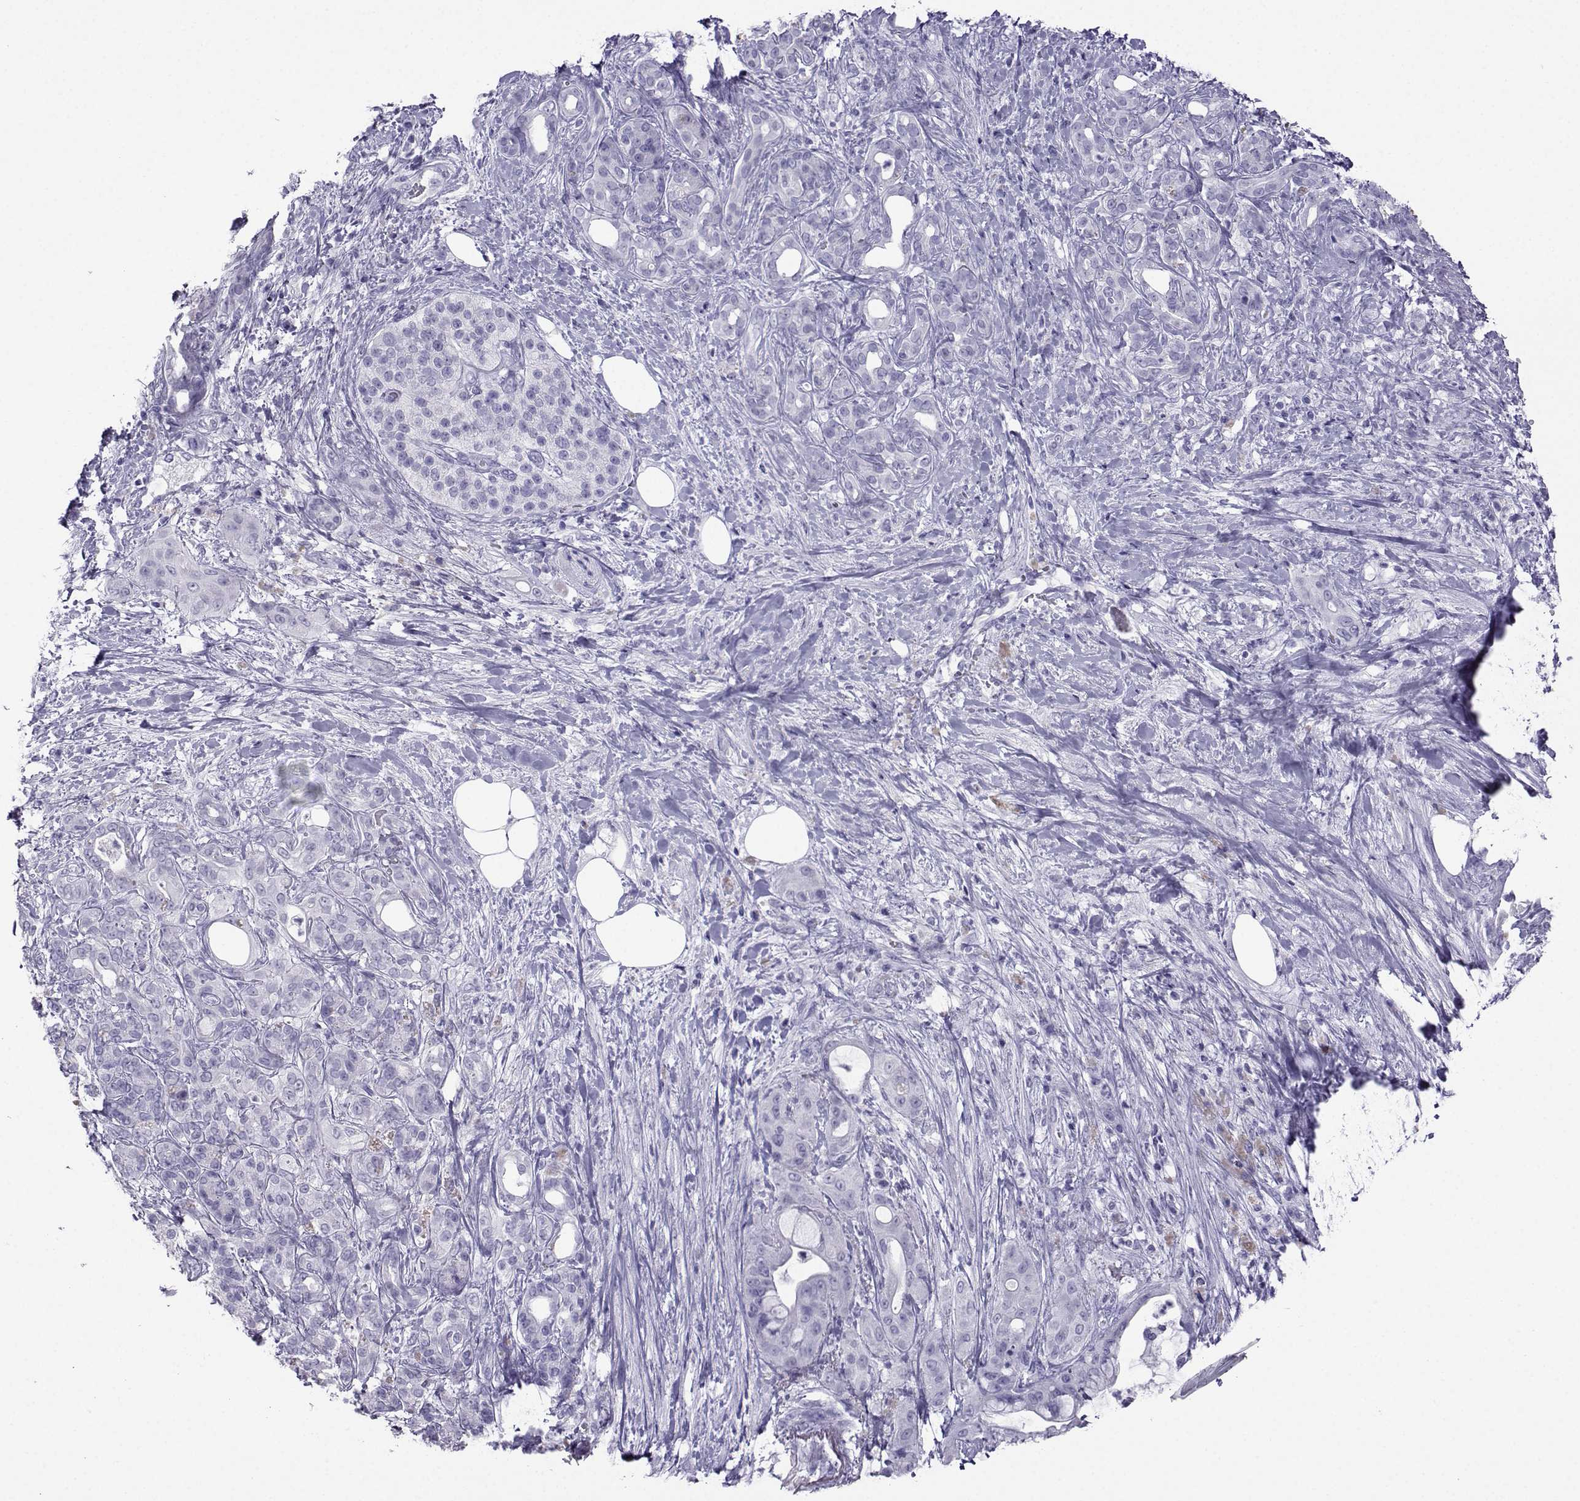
{"staining": {"intensity": "negative", "quantity": "none", "location": "none"}, "tissue": "pancreatic cancer", "cell_type": "Tumor cells", "image_type": "cancer", "snomed": [{"axis": "morphology", "description": "Adenocarcinoma, NOS"}, {"axis": "topography", "description": "Pancreas"}], "caption": "Protein analysis of pancreatic cancer shows no significant positivity in tumor cells.", "gene": "CRYBB1", "patient": {"sex": "male", "age": 71}}